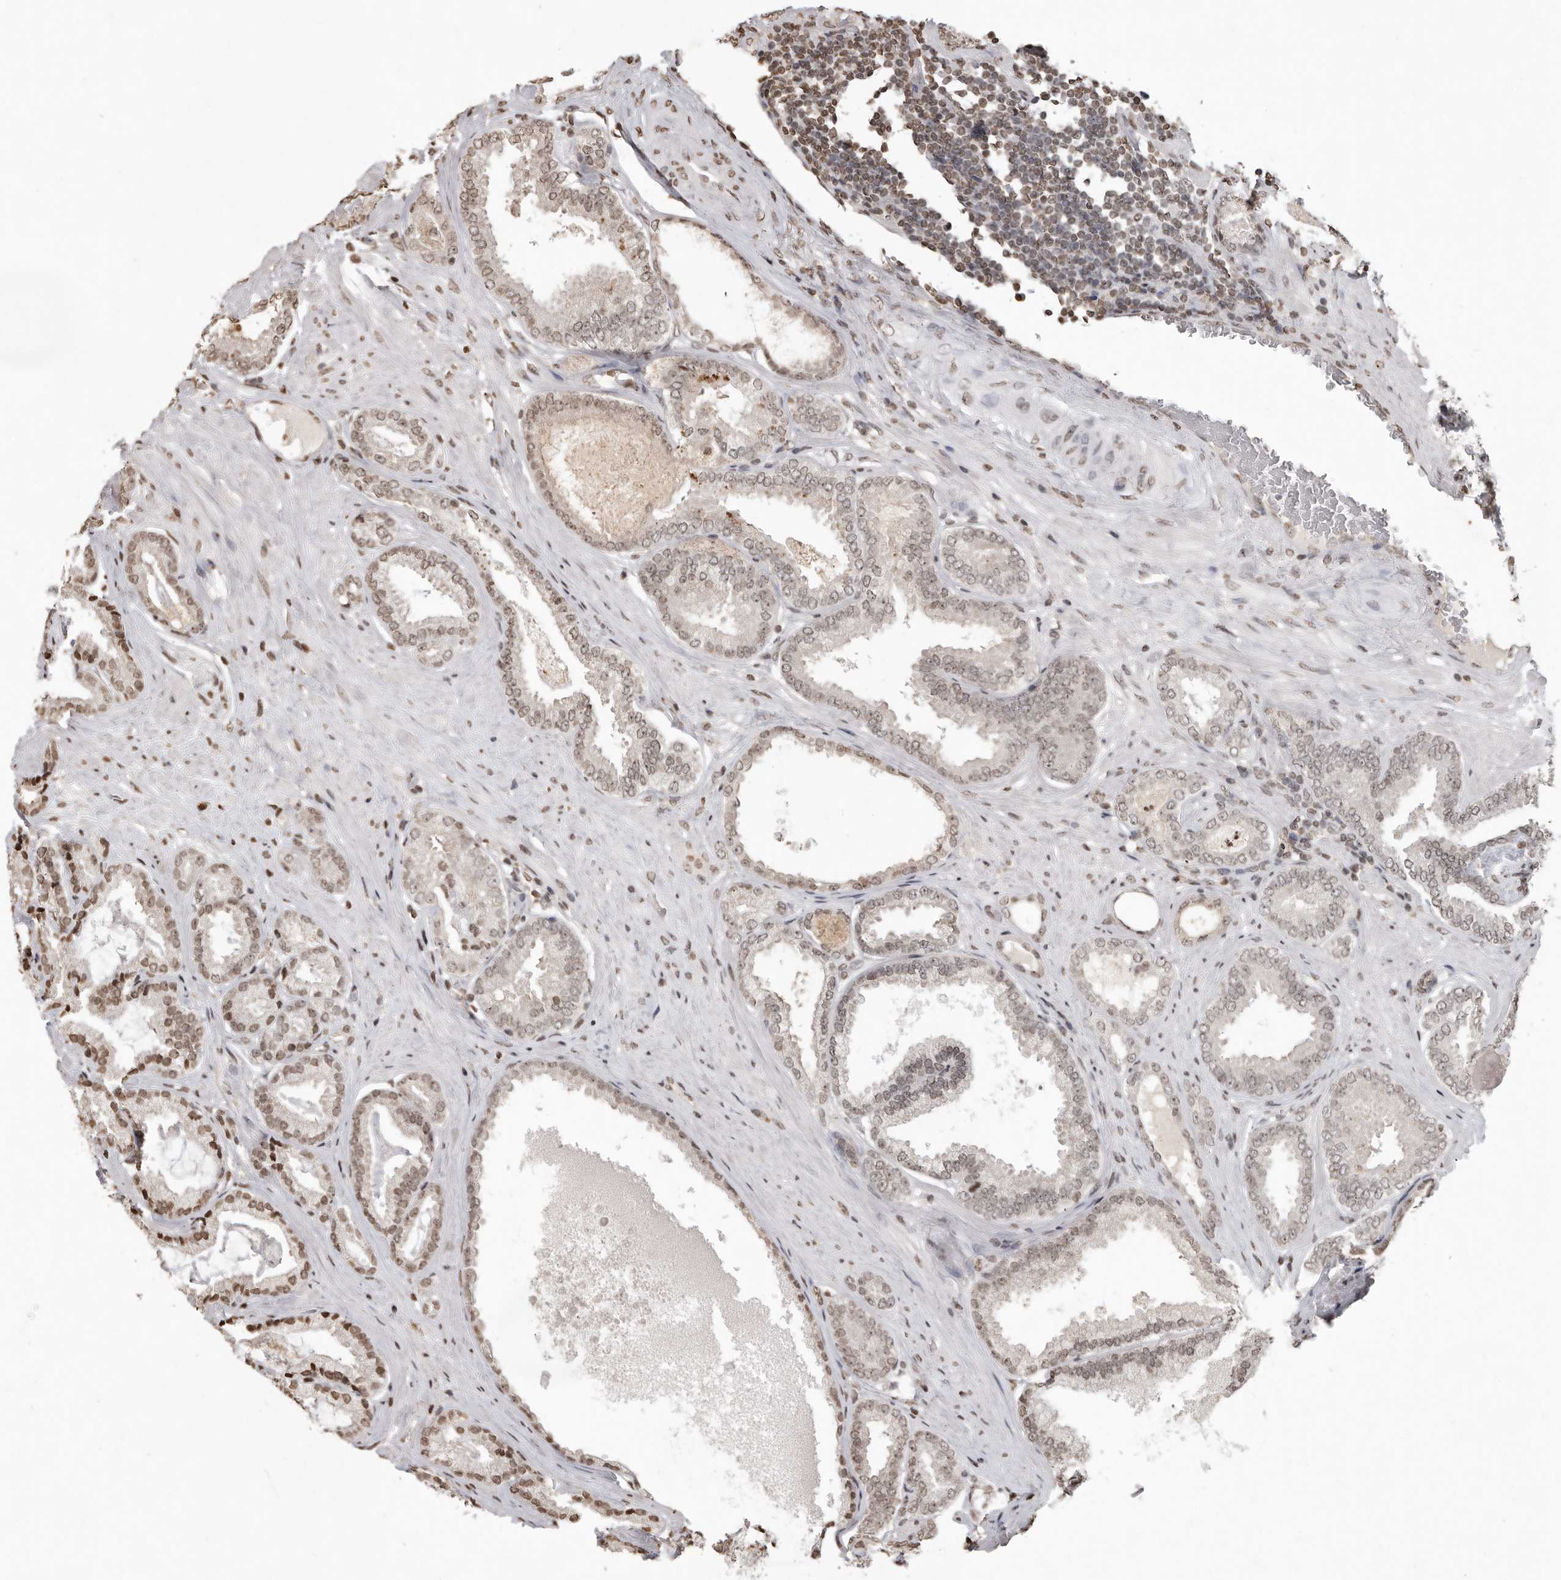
{"staining": {"intensity": "weak", "quantity": ">75%", "location": "nuclear"}, "tissue": "prostate cancer", "cell_type": "Tumor cells", "image_type": "cancer", "snomed": [{"axis": "morphology", "description": "Adenocarcinoma, Low grade"}, {"axis": "topography", "description": "Prostate"}], "caption": "This is an image of immunohistochemistry staining of prostate cancer, which shows weak staining in the nuclear of tumor cells.", "gene": "WDR45", "patient": {"sex": "male", "age": 71}}